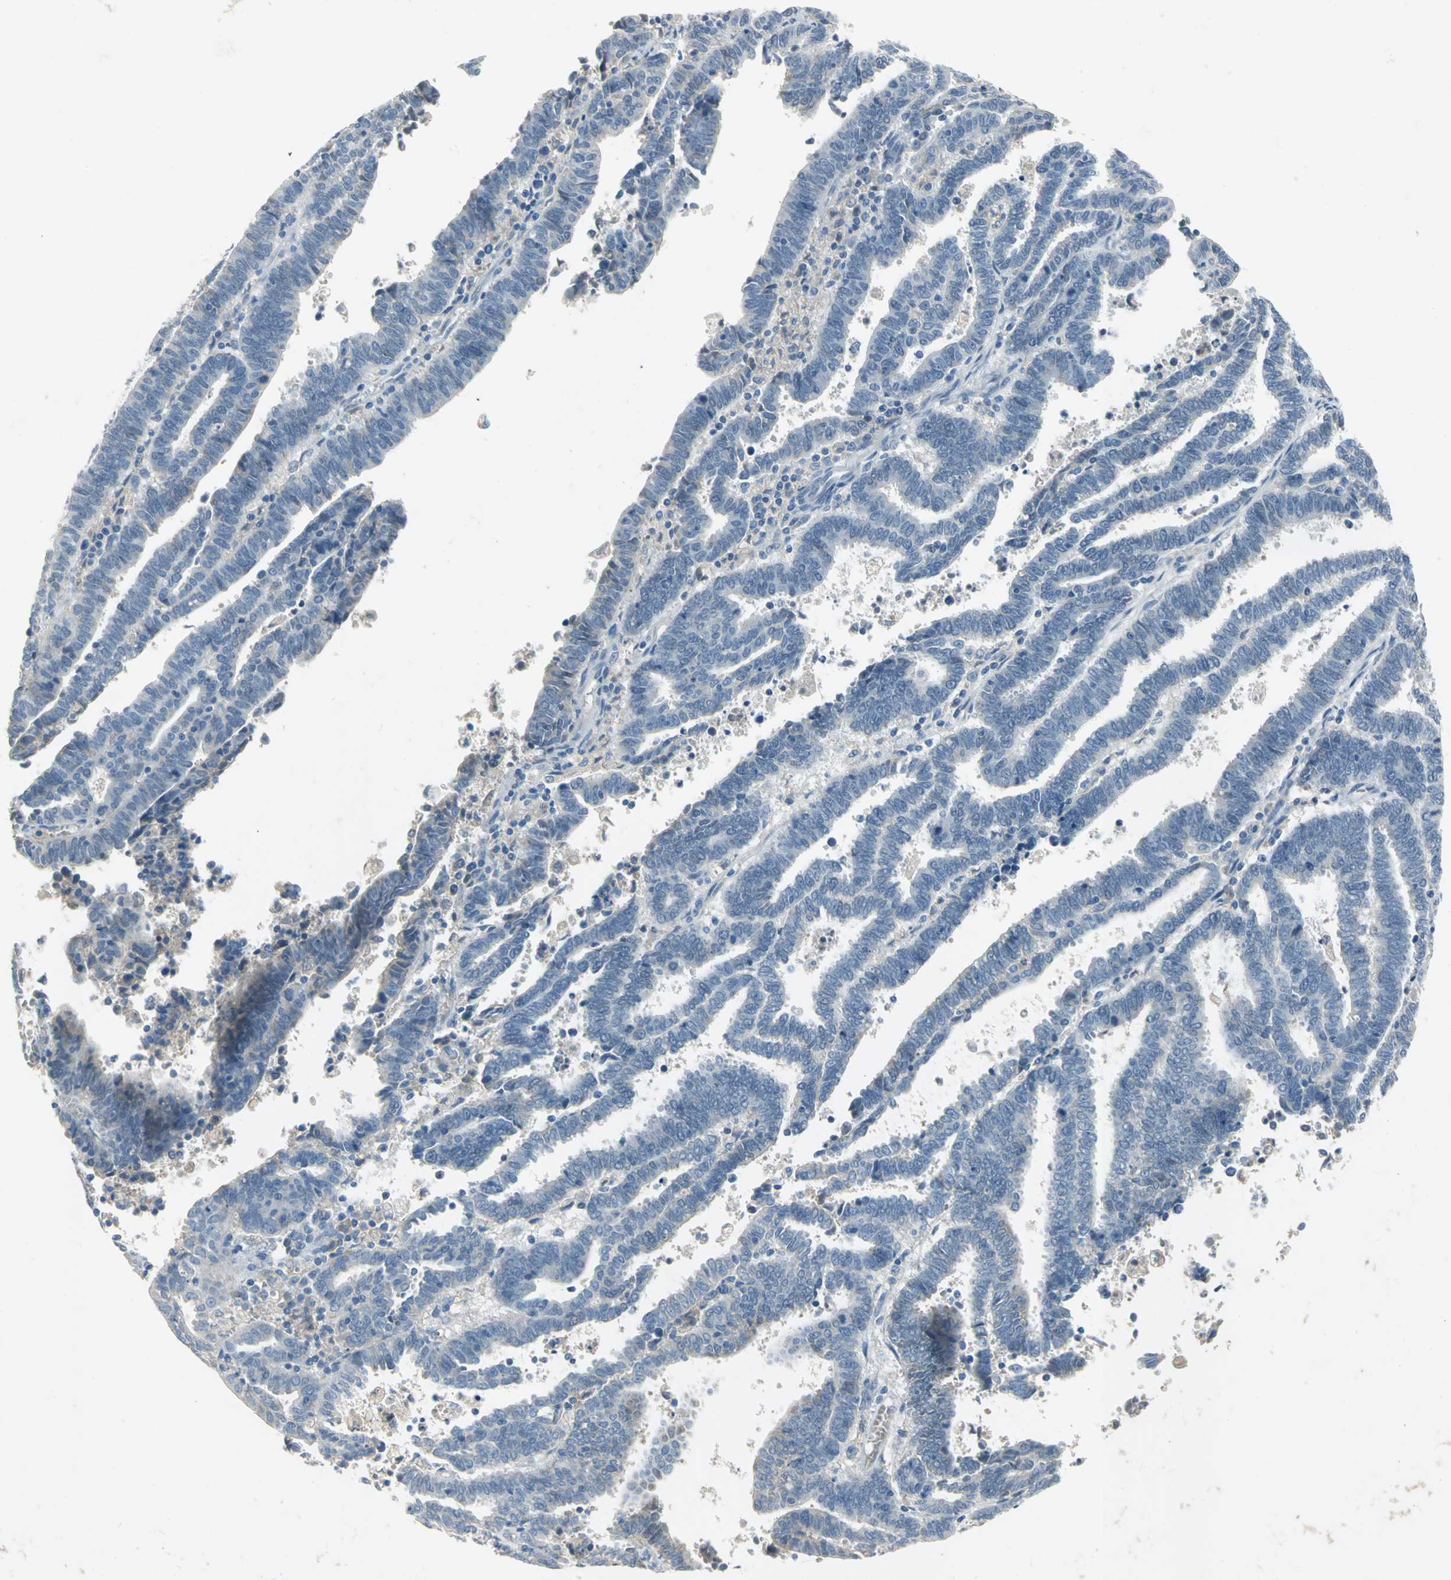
{"staining": {"intensity": "weak", "quantity": "25%-75%", "location": "cytoplasmic/membranous,nuclear"}, "tissue": "endometrial cancer", "cell_type": "Tumor cells", "image_type": "cancer", "snomed": [{"axis": "morphology", "description": "Adenocarcinoma, NOS"}, {"axis": "topography", "description": "Uterus"}], "caption": "Immunohistochemistry (DAB (3,3'-diaminobenzidine)) staining of endometrial cancer (adenocarcinoma) exhibits weak cytoplasmic/membranous and nuclear protein staining in approximately 25%-75% of tumor cells.", "gene": "ZIC1", "patient": {"sex": "female", "age": 83}}